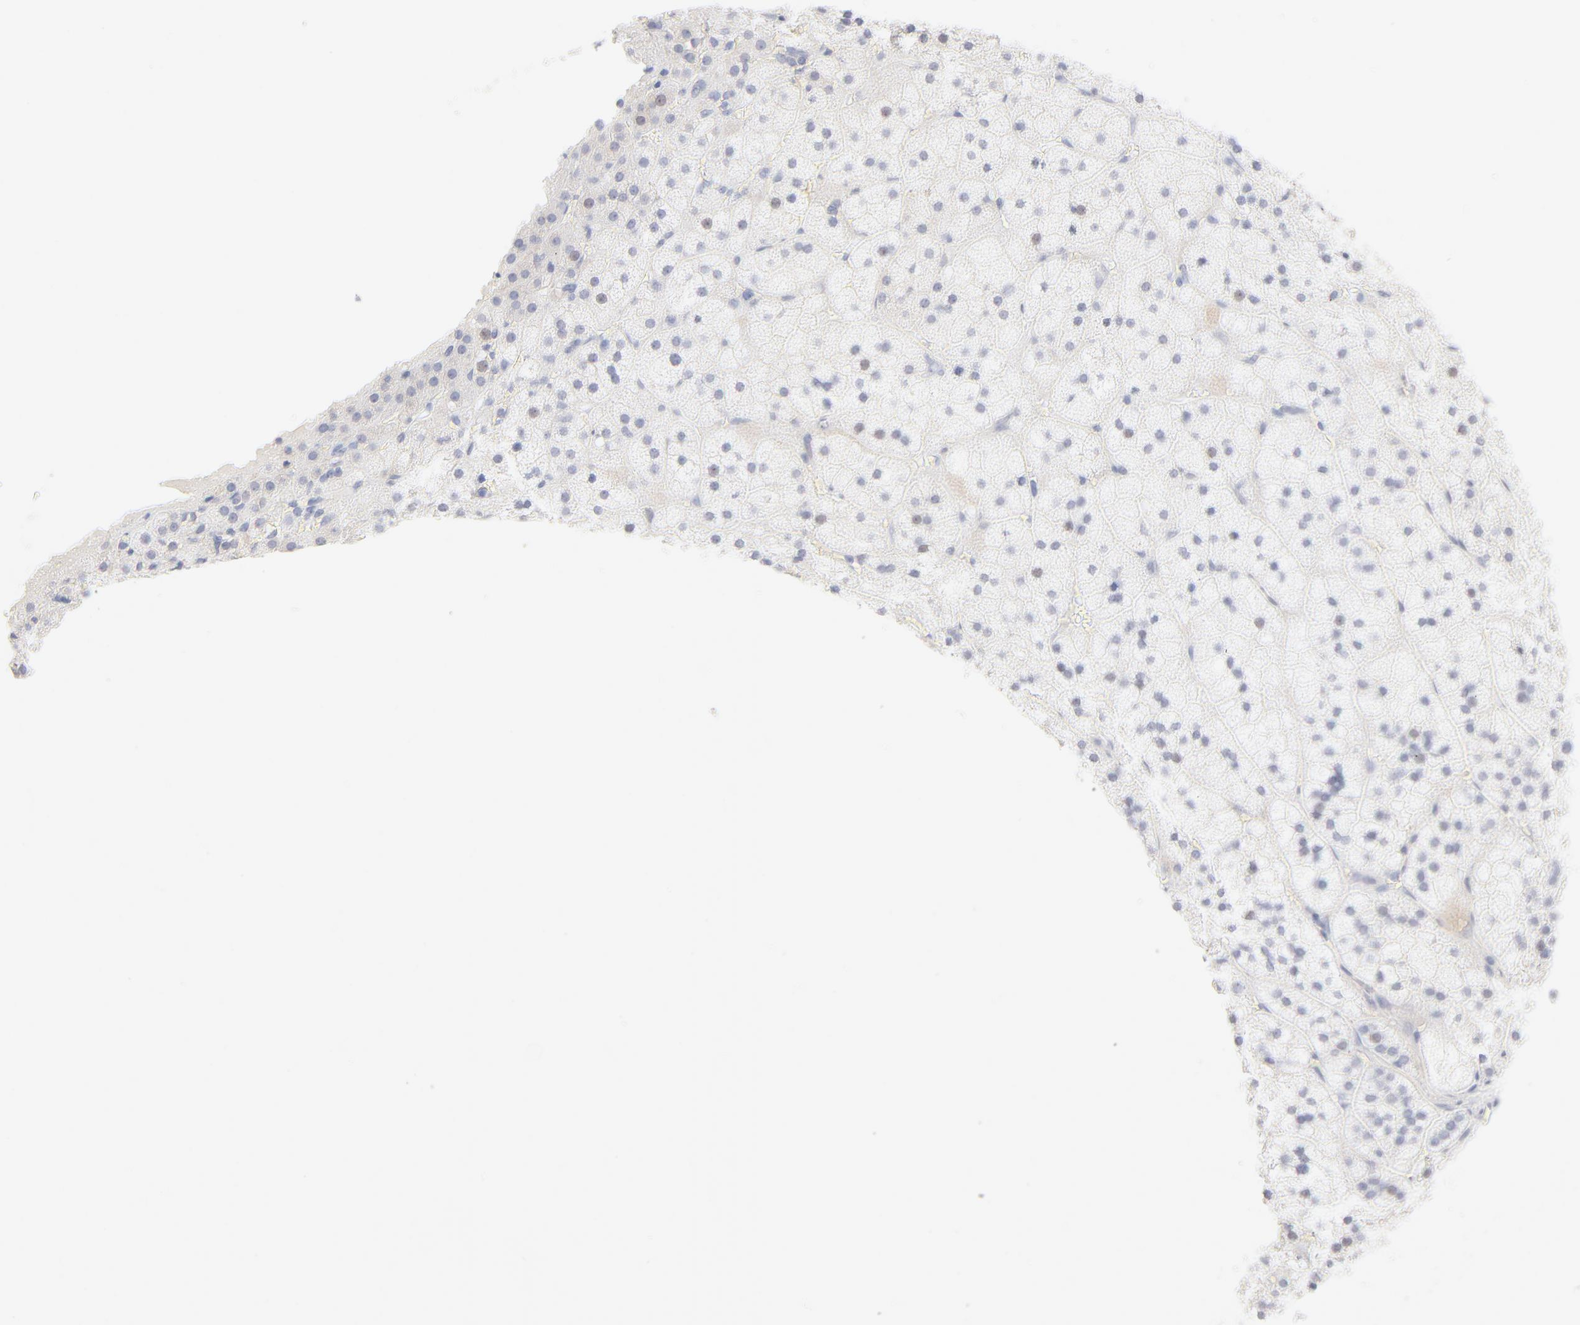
{"staining": {"intensity": "weak", "quantity": "<25%", "location": "nuclear"}, "tissue": "adrenal gland", "cell_type": "Glandular cells", "image_type": "normal", "snomed": [{"axis": "morphology", "description": "Normal tissue, NOS"}, {"axis": "topography", "description": "Adrenal gland"}], "caption": "Image shows no significant protein staining in glandular cells of benign adrenal gland.", "gene": "ONECUT1", "patient": {"sex": "male", "age": 35}}